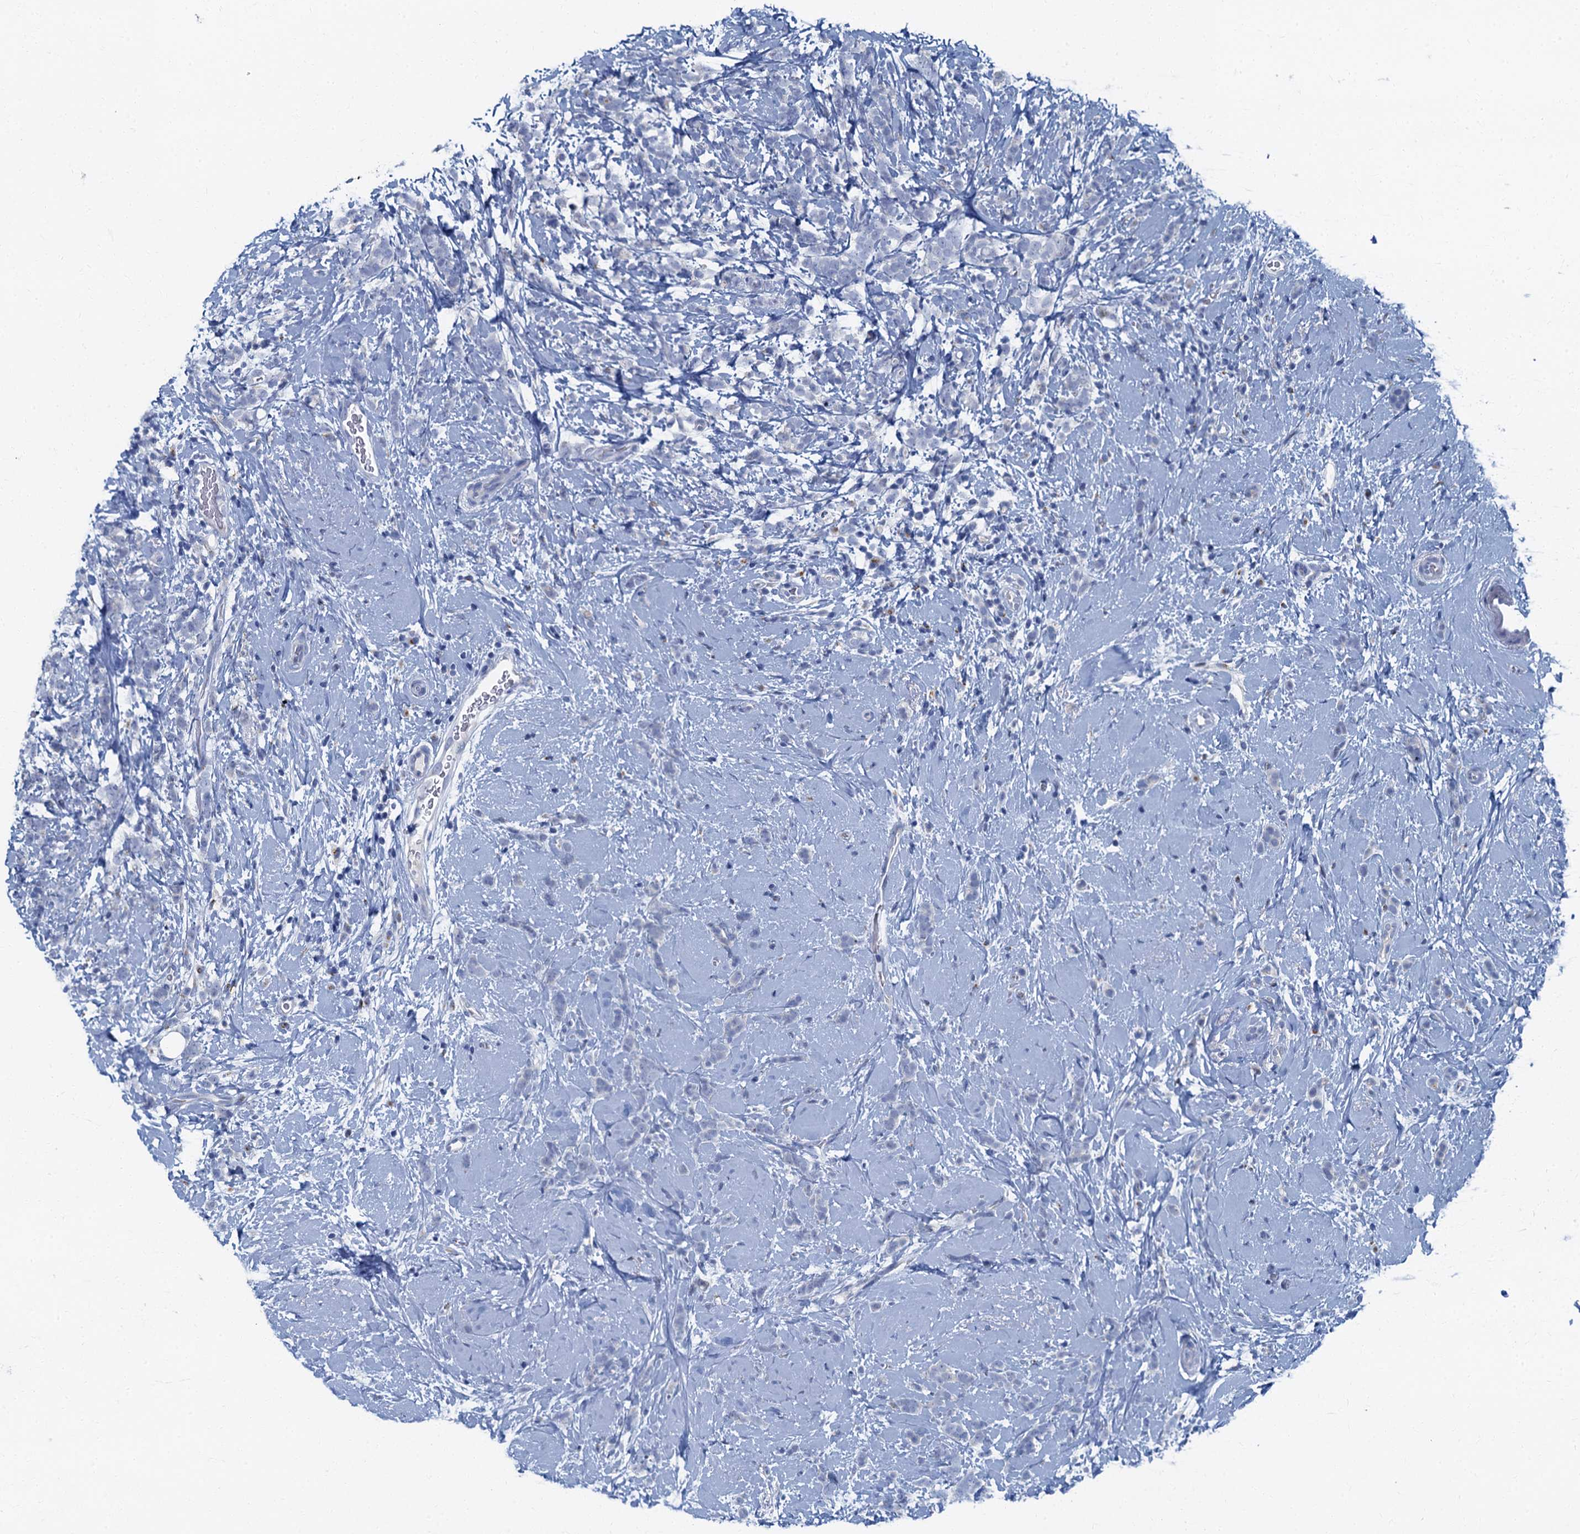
{"staining": {"intensity": "negative", "quantity": "none", "location": "none"}, "tissue": "breast cancer", "cell_type": "Tumor cells", "image_type": "cancer", "snomed": [{"axis": "morphology", "description": "Lobular carcinoma"}, {"axis": "topography", "description": "Breast"}], "caption": "The image exhibits no significant positivity in tumor cells of lobular carcinoma (breast).", "gene": "LYPD3", "patient": {"sex": "female", "age": 58}}